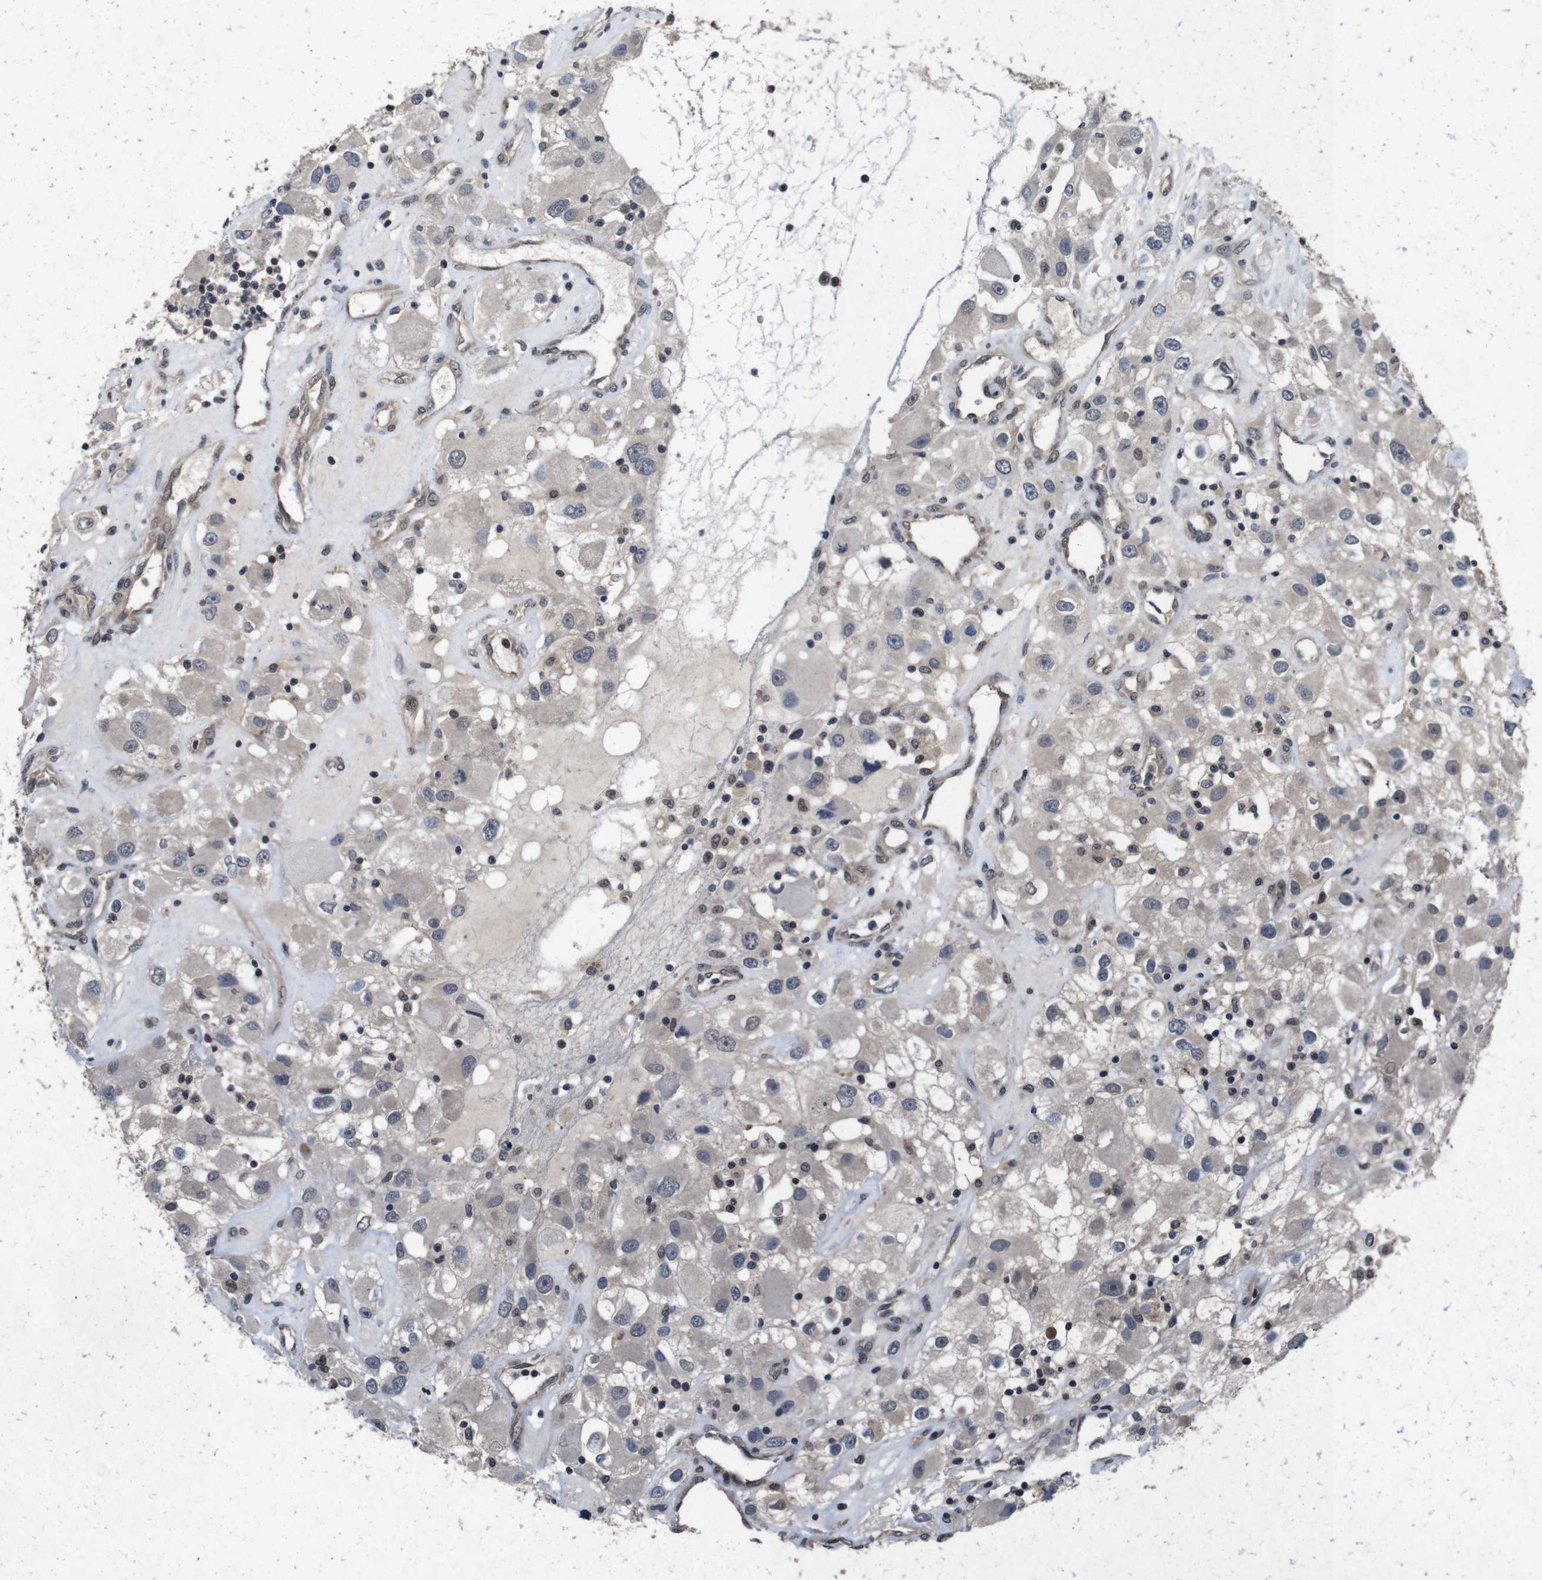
{"staining": {"intensity": "weak", "quantity": "<25%", "location": "cytoplasmic/membranous"}, "tissue": "renal cancer", "cell_type": "Tumor cells", "image_type": "cancer", "snomed": [{"axis": "morphology", "description": "Adenocarcinoma, NOS"}, {"axis": "topography", "description": "Kidney"}], "caption": "Photomicrograph shows no significant protein positivity in tumor cells of adenocarcinoma (renal). Brightfield microscopy of immunohistochemistry (IHC) stained with DAB (brown) and hematoxylin (blue), captured at high magnification.", "gene": "AKT3", "patient": {"sex": "female", "age": 52}}